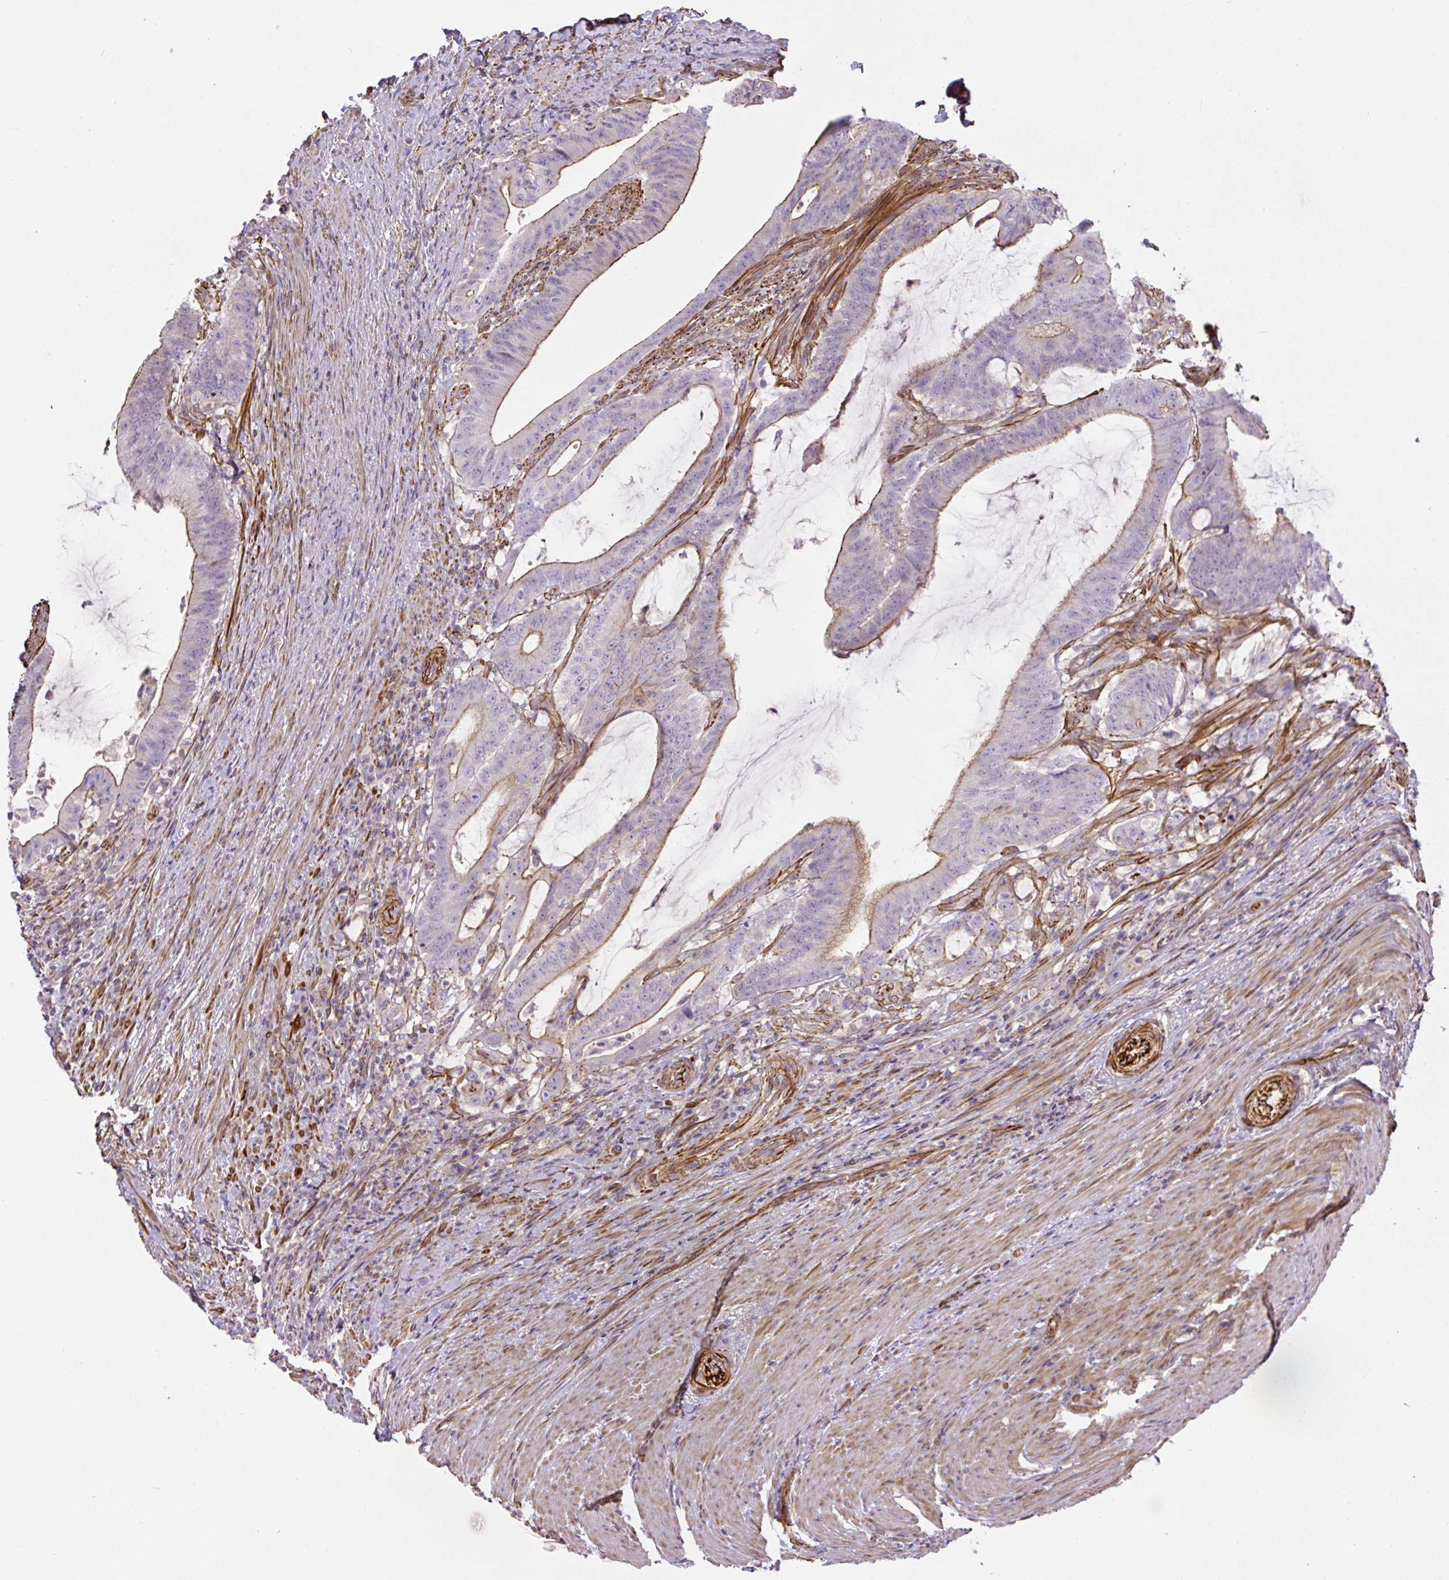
{"staining": {"intensity": "moderate", "quantity": "25%-75%", "location": "cytoplasmic/membranous"}, "tissue": "colorectal cancer", "cell_type": "Tumor cells", "image_type": "cancer", "snomed": [{"axis": "morphology", "description": "Adenocarcinoma, NOS"}, {"axis": "topography", "description": "Colon"}], "caption": "Colorectal cancer (adenocarcinoma) tissue displays moderate cytoplasmic/membranous staining in approximately 25%-75% of tumor cells (Stains: DAB (3,3'-diaminobenzidine) in brown, nuclei in blue, Microscopy: brightfield microscopy at high magnification).", "gene": "B3GALT5", "patient": {"sex": "female", "age": 43}}